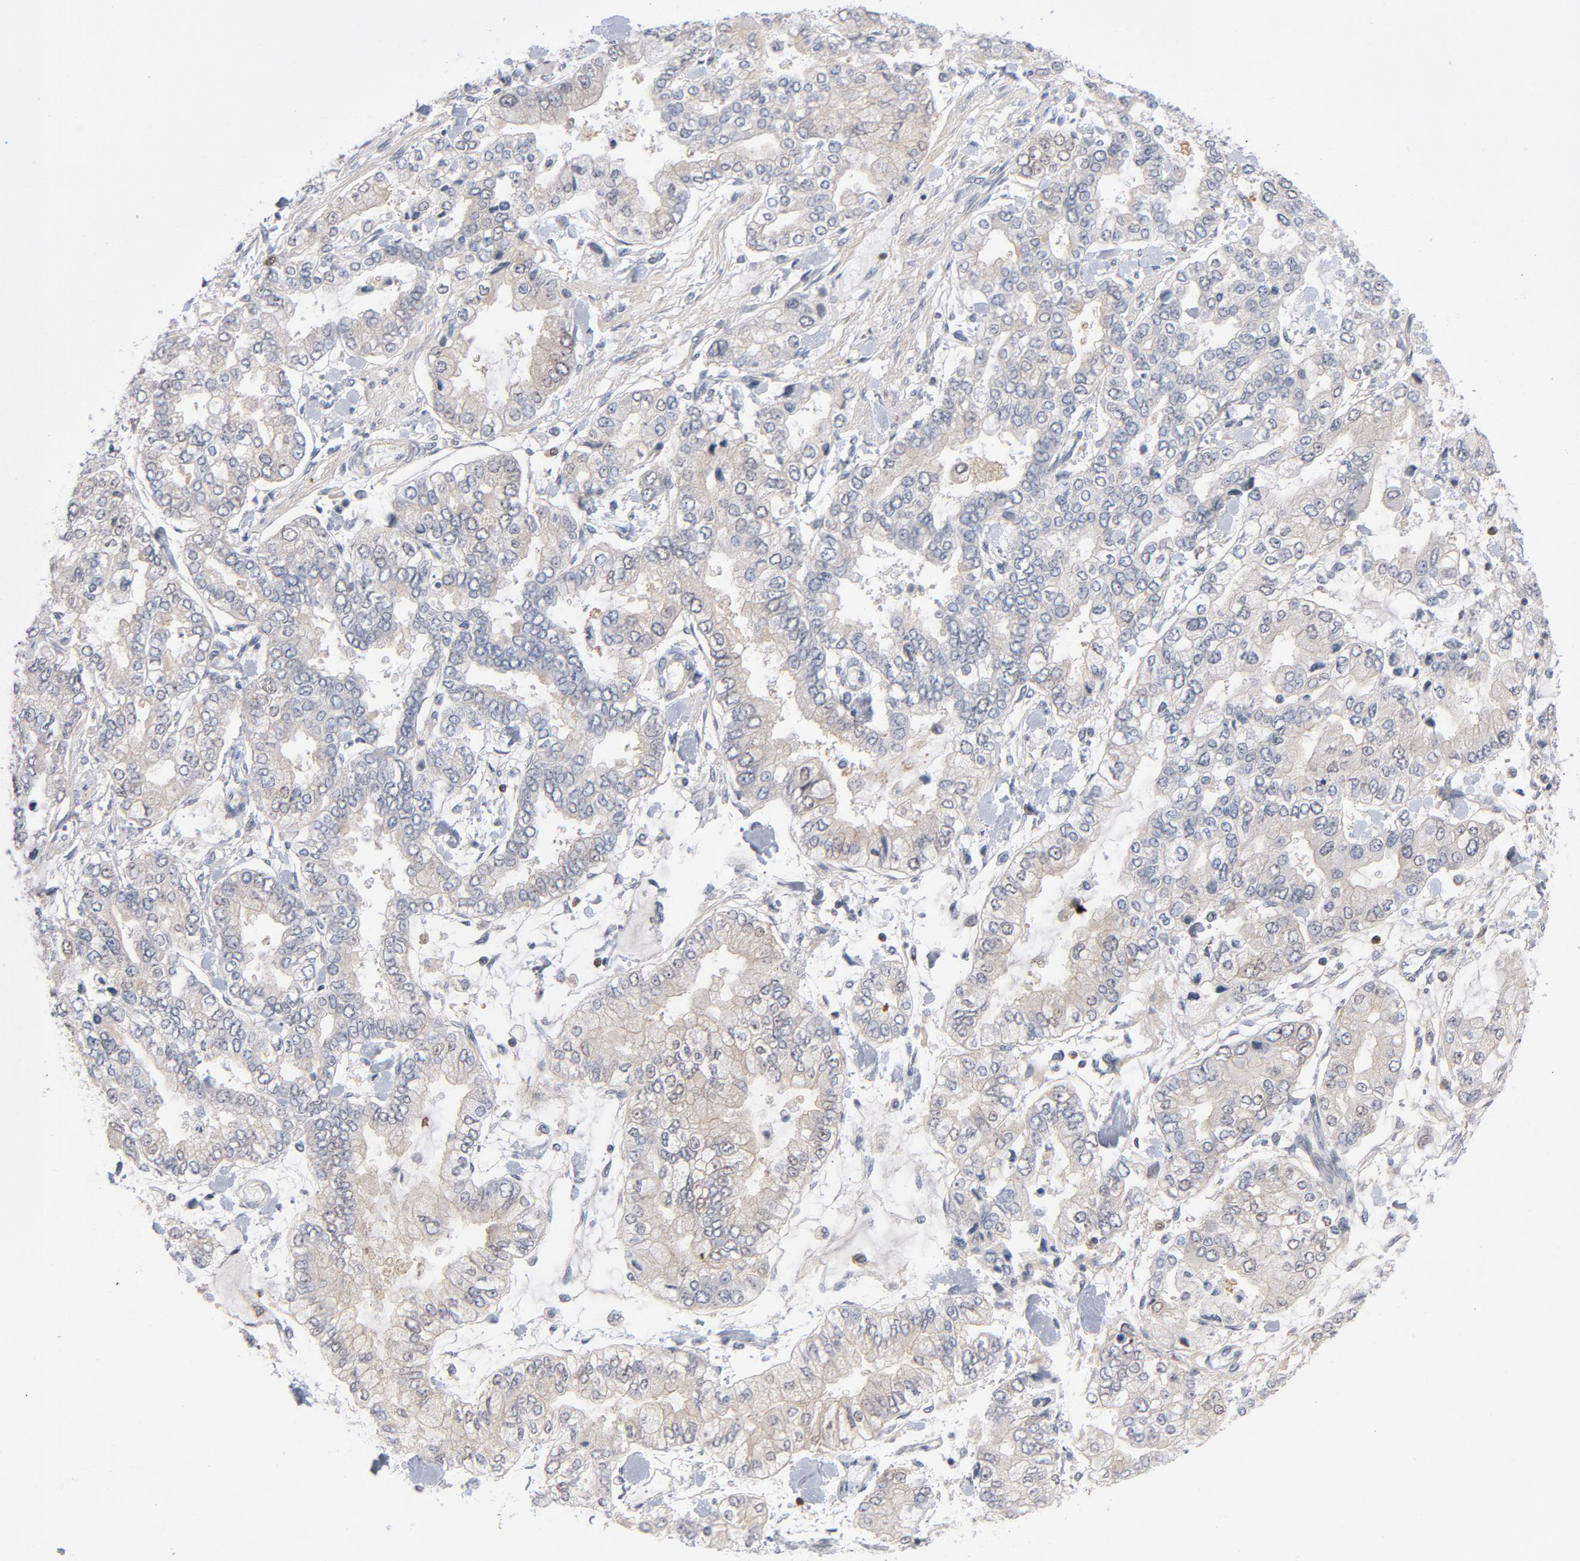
{"staining": {"intensity": "negative", "quantity": "none", "location": "none"}, "tissue": "stomach cancer", "cell_type": "Tumor cells", "image_type": "cancer", "snomed": [{"axis": "morphology", "description": "Normal tissue, NOS"}, {"axis": "morphology", "description": "Adenocarcinoma, NOS"}, {"axis": "topography", "description": "Stomach, upper"}, {"axis": "topography", "description": "Stomach"}], "caption": "Immunohistochemistry histopathology image of neoplastic tissue: stomach cancer stained with DAB (3,3'-diaminobenzidine) reveals no significant protein positivity in tumor cells.", "gene": "TRADD", "patient": {"sex": "male", "age": 76}}